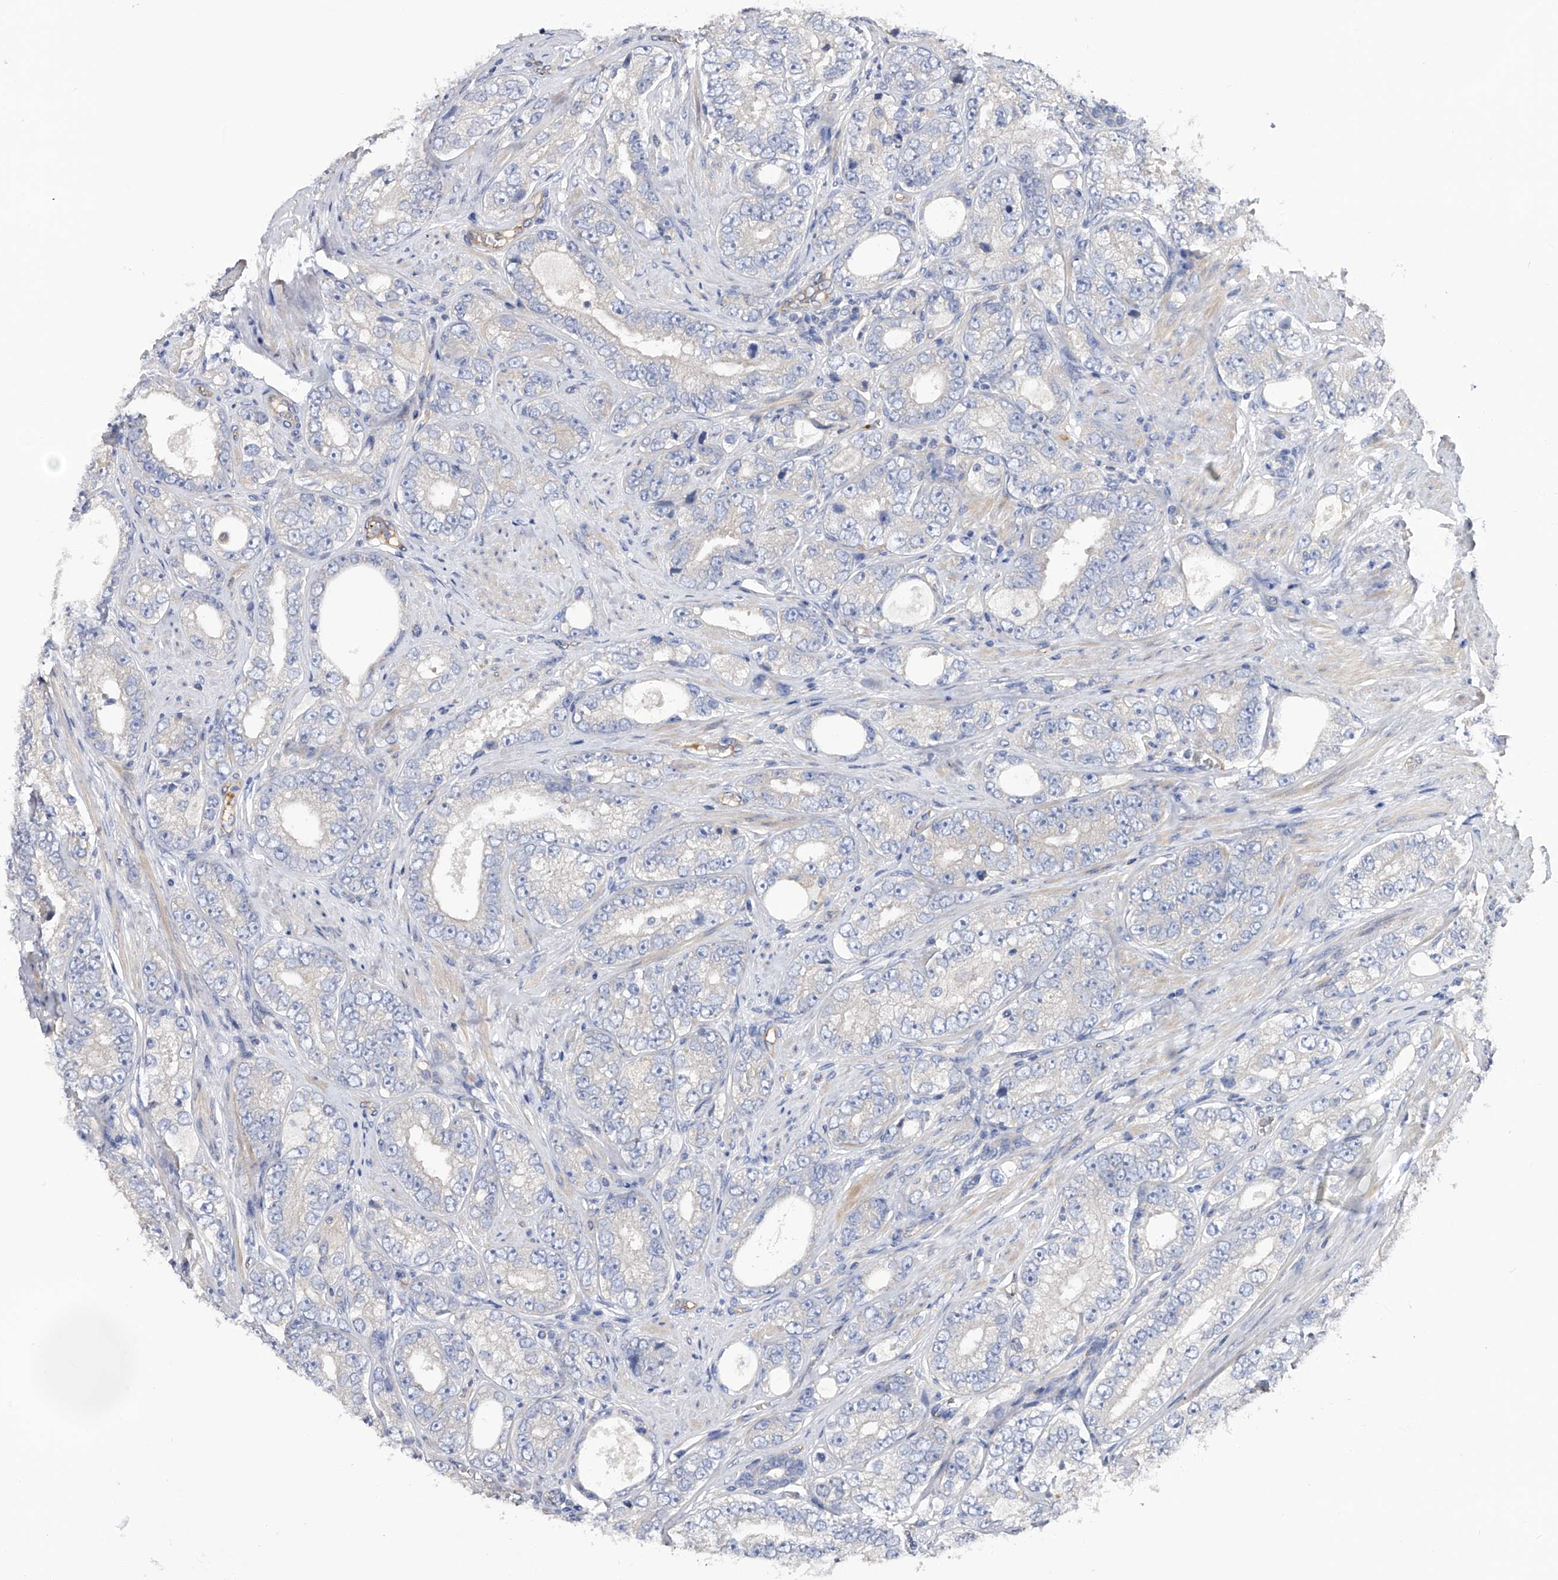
{"staining": {"intensity": "negative", "quantity": "none", "location": "none"}, "tissue": "prostate cancer", "cell_type": "Tumor cells", "image_type": "cancer", "snomed": [{"axis": "morphology", "description": "Adenocarcinoma, High grade"}, {"axis": "topography", "description": "Prostate"}], "caption": "Immunohistochemistry (IHC) micrograph of prostate high-grade adenocarcinoma stained for a protein (brown), which demonstrates no positivity in tumor cells.", "gene": "RWDD2A", "patient": {"sex": "male", "age": 56}}